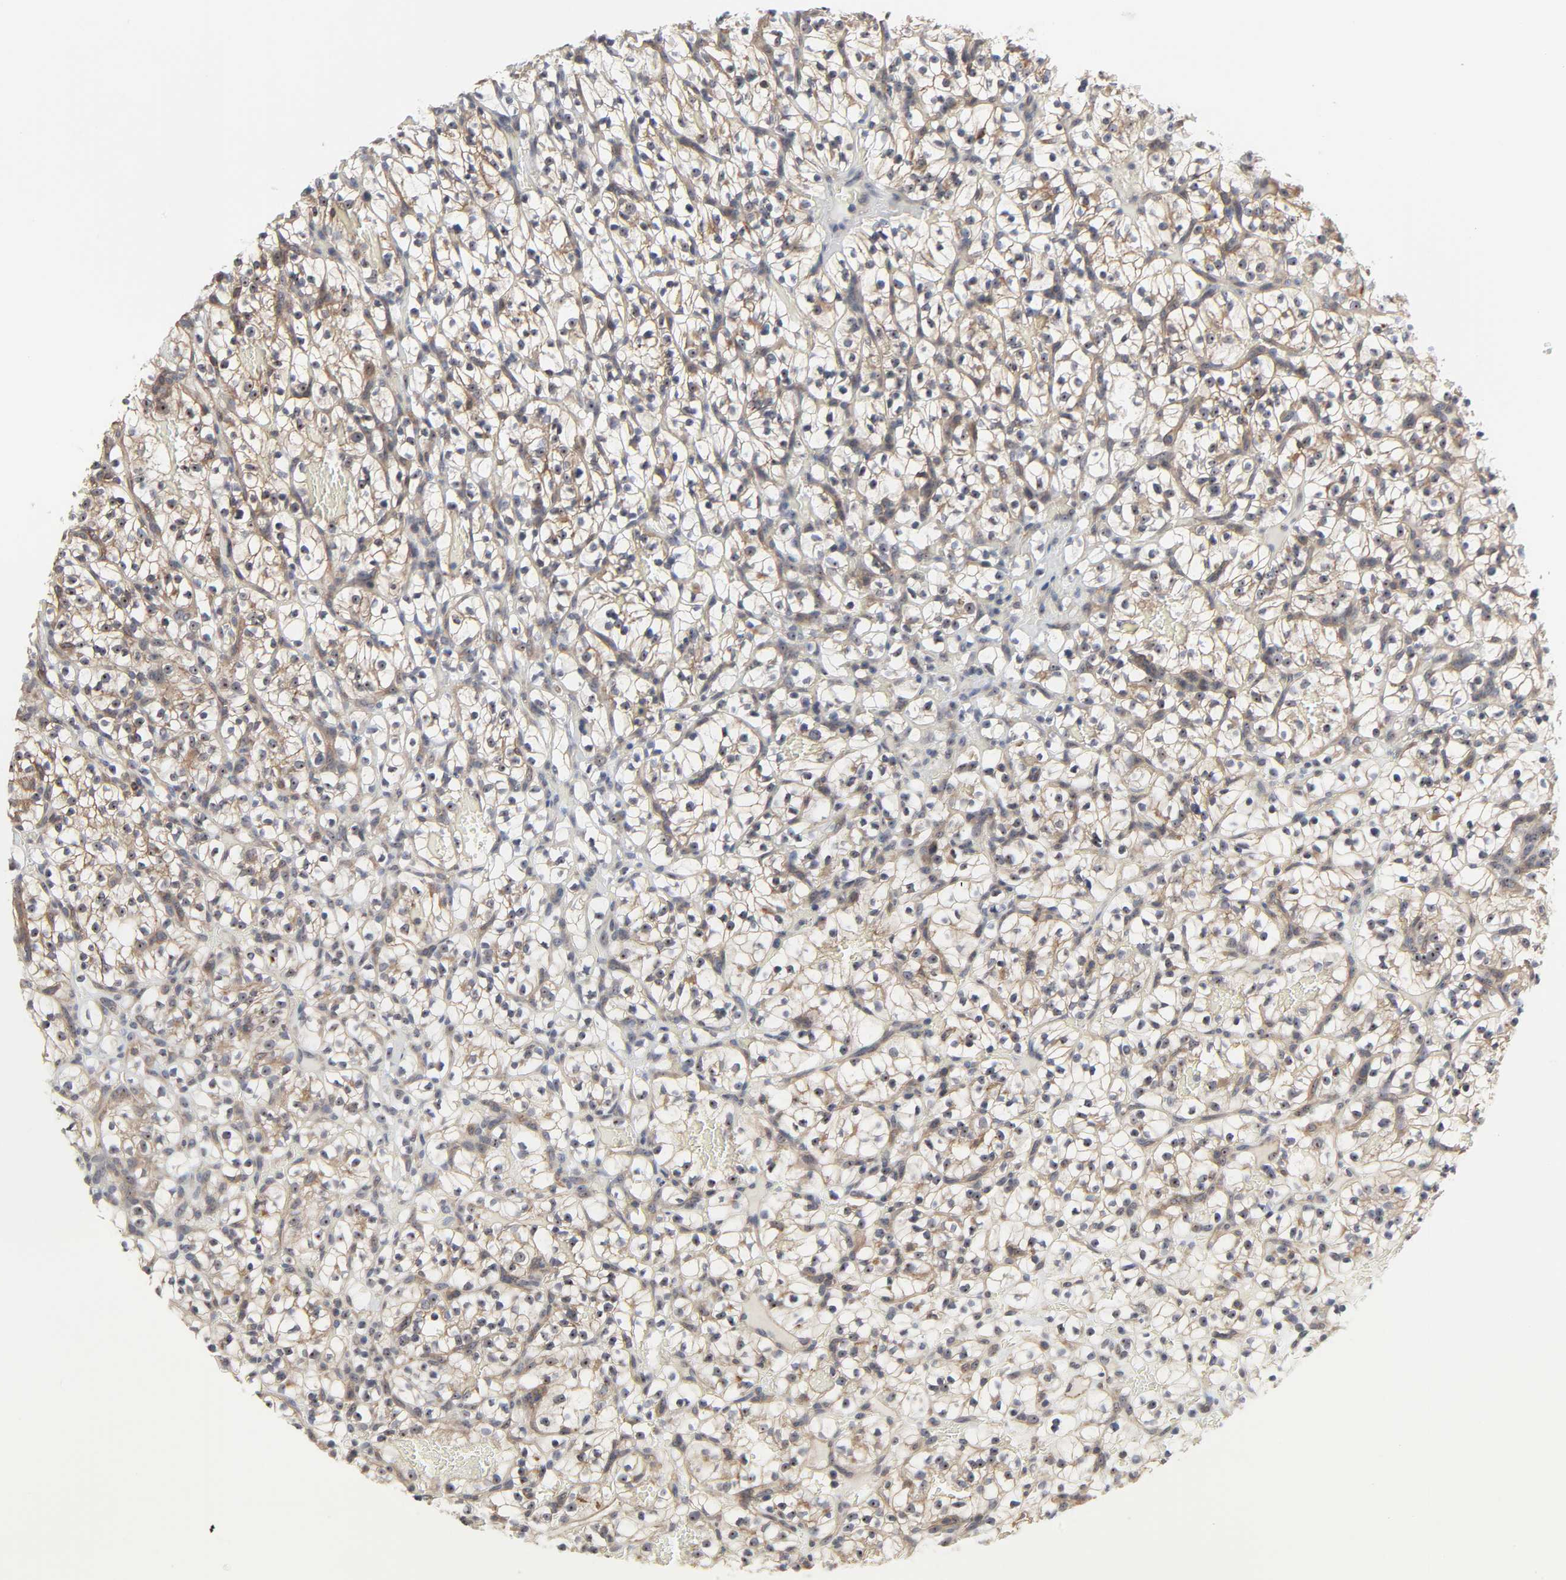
{"staining": {"intensity": "weak", "quantity": "25%-75%", "location": "cytoplasmic/membranous,nuclear"}, "tissue": "renal cancer", "cell_type": "Tumor cells", "image_type": "cancer", "snomed": [{"axis": "morphology", "description": "Adenocarcinoma, NOS"}, {"axis": "topography", "description": "Kidney"}], "caption": "A high-resolution image shows immunohistochemistry staining of adenocarcinoma (renal), which exhibits weak cytoplasmic/membranous and nuclear positivity in approximately 25%-75% of tumor cells.", "gene": "DDX10", "patient": {"sex": "female", "age": 57}}